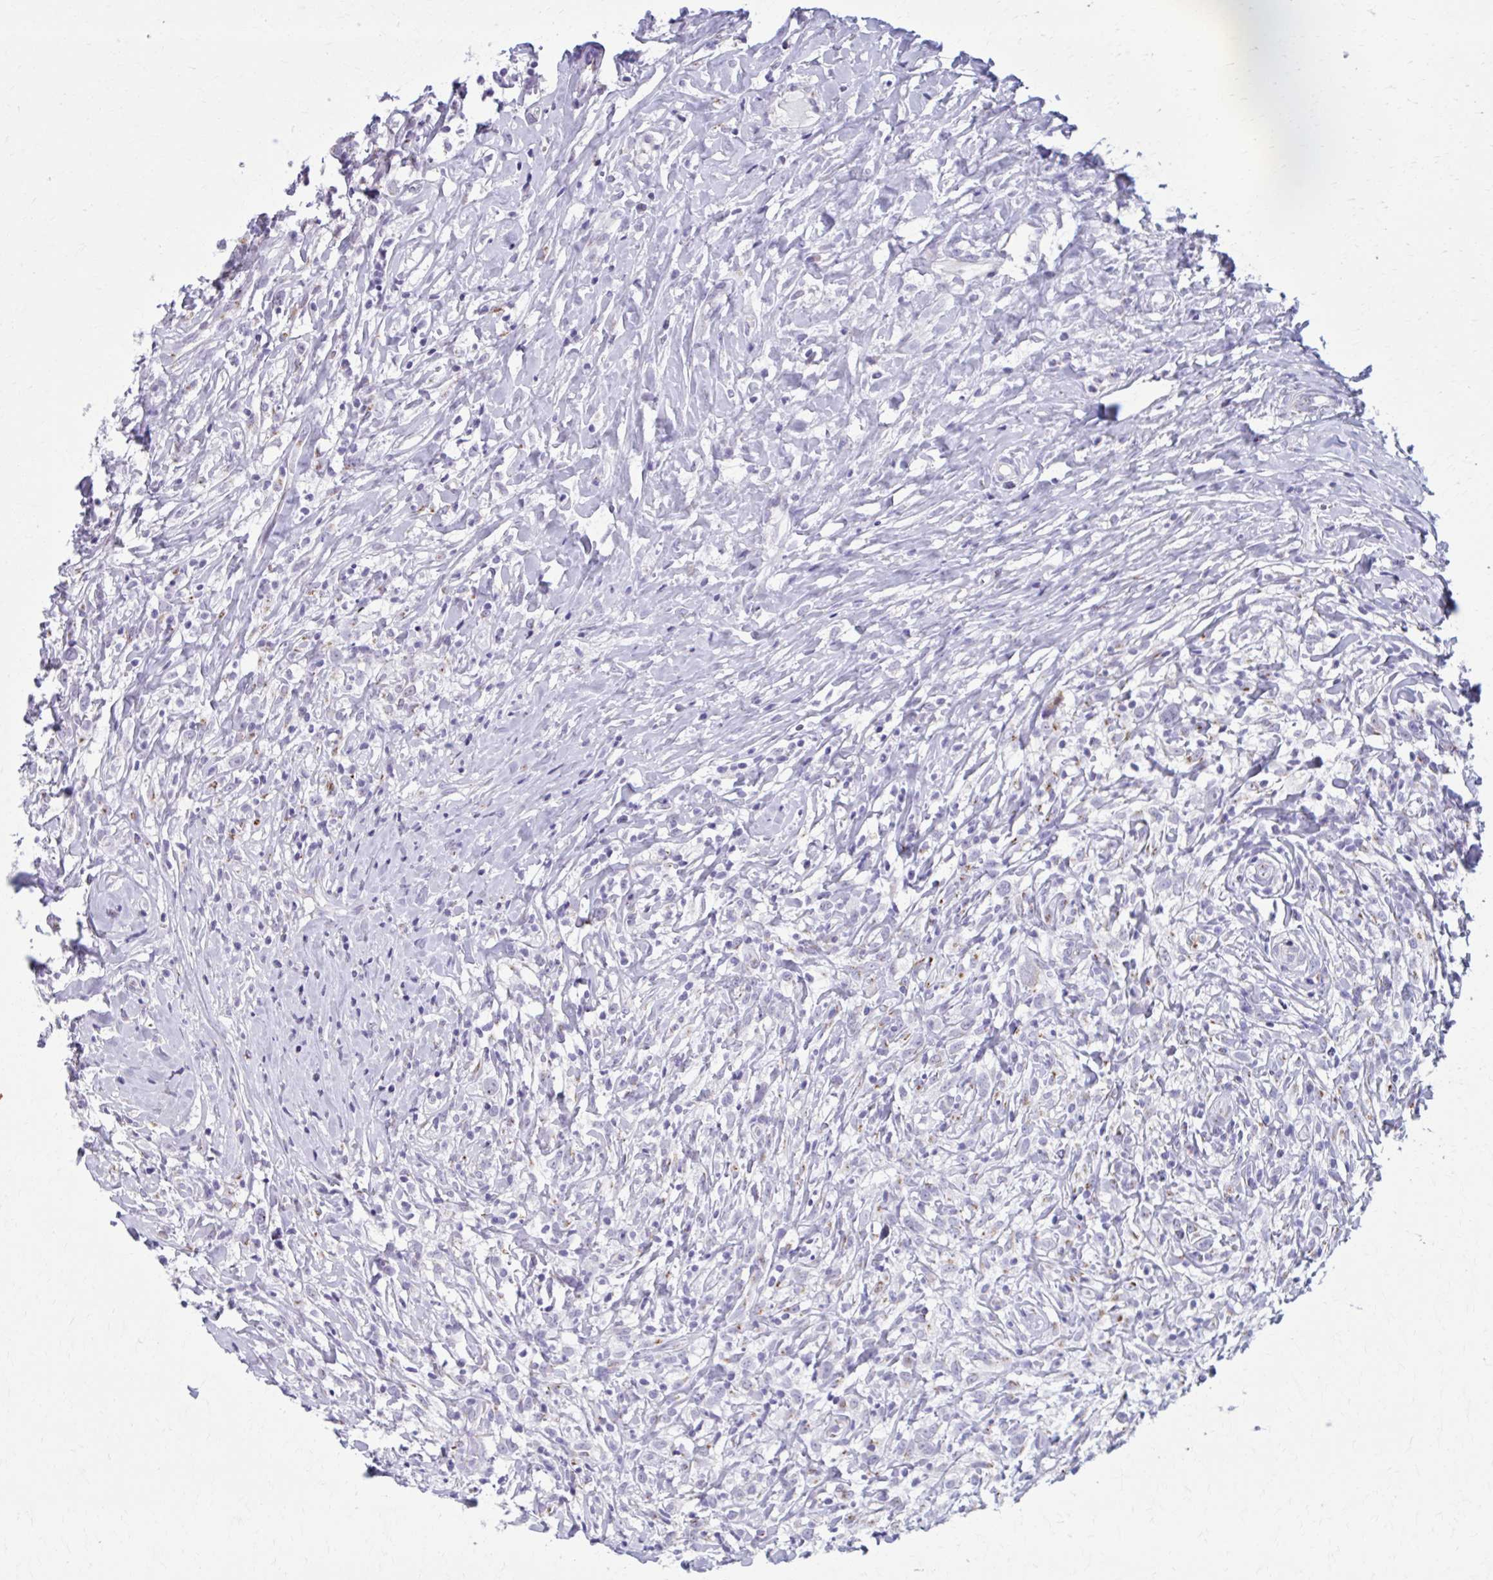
{"staining": {"intensity": "negative", "quantity": "none", "location": "none"}, "tissue": "lymphoma", "cell_type": "Tumor cells", "image_type": "cancer", "snomed": [{"axis": "morphology", "description": "Hodgkin's disease, NOS"}, {"axis": "topography", "description": "No Tissue"}], "caption": "Immunohistochemistry (IHC) photomicrograph of human lymphoma stained for a protein (brown), which demonstrates no staining in tumor cells.", "gene": "ZNF682", "patient": {"sex": "female", "age": 21}}